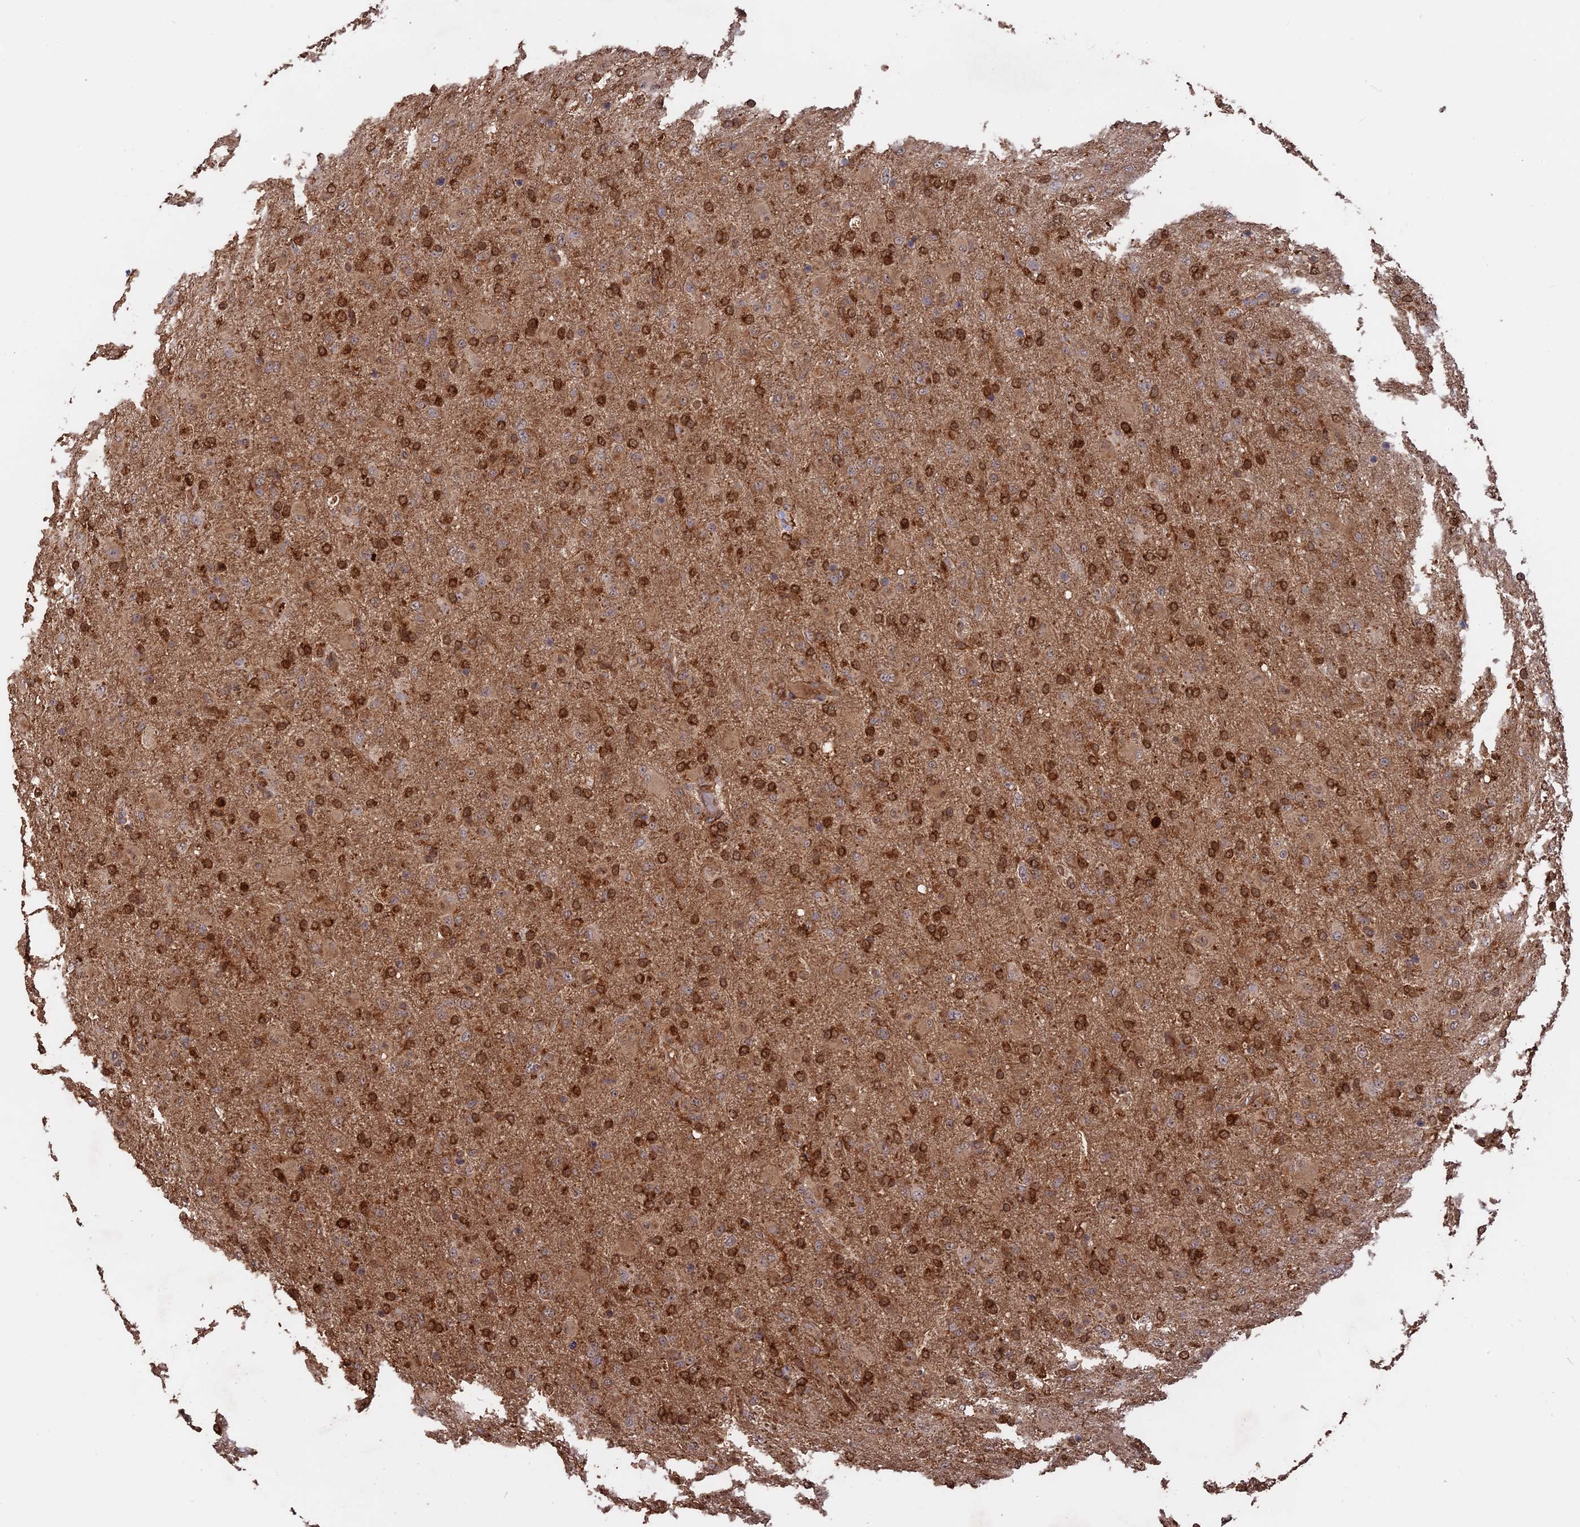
{"staining": {"intensity": "strong", "quantity": "25%-75%", "location": "cytoplasmic/membranous"}, "tissue": "glioma", "cell_type": "Tumor cells", "image_type": "cancer", "snomed": [{"axis": "morphology", "description": "Glioma, malignant, Low grade"}, {"axis": "topography", "description": "Brain"}], "caption": "Human glioma stained with a protein marker demonstrates strong staining in tumor cells.", "gene": "SAC3D1", "patient": {"sex": "male", "age": 65}}